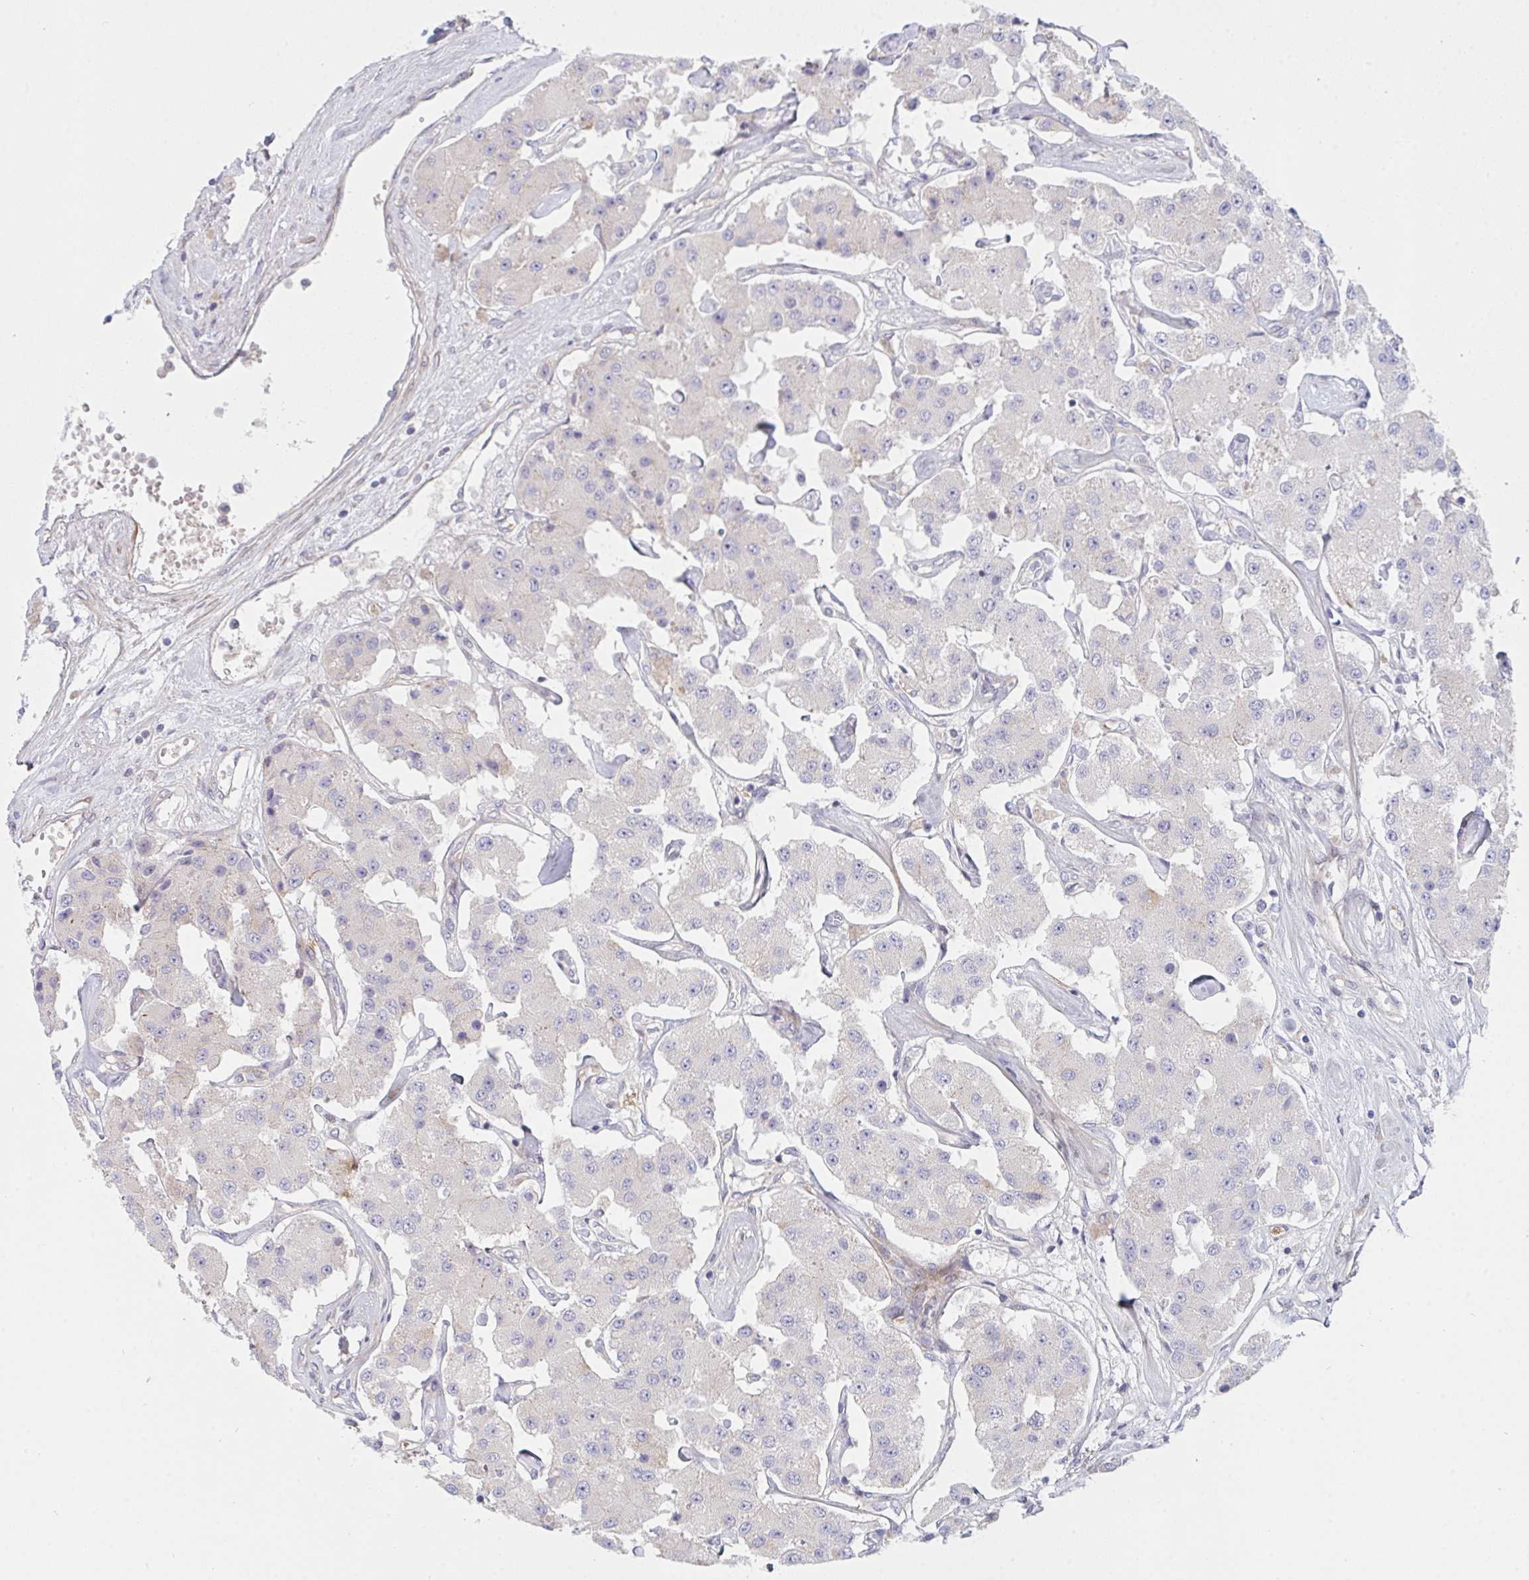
{"staining": {"intensity": "negative", "quantity": "none", "location": "none"}, "tissue": "carcinoid", "cell_type": "Tumor cells", "image_type": "cancer", "snomed": [{"axis": "morphology", "description": "Carcinoid, malignant, NOS"}, {"axis": "topography", "description": "Pancreas"}], "caption": "A micrograph of human carcinoid is negative for staining in tumor cells.", "gene": "TNFSF4", "patient": {"sex": "male", "age": 41}}